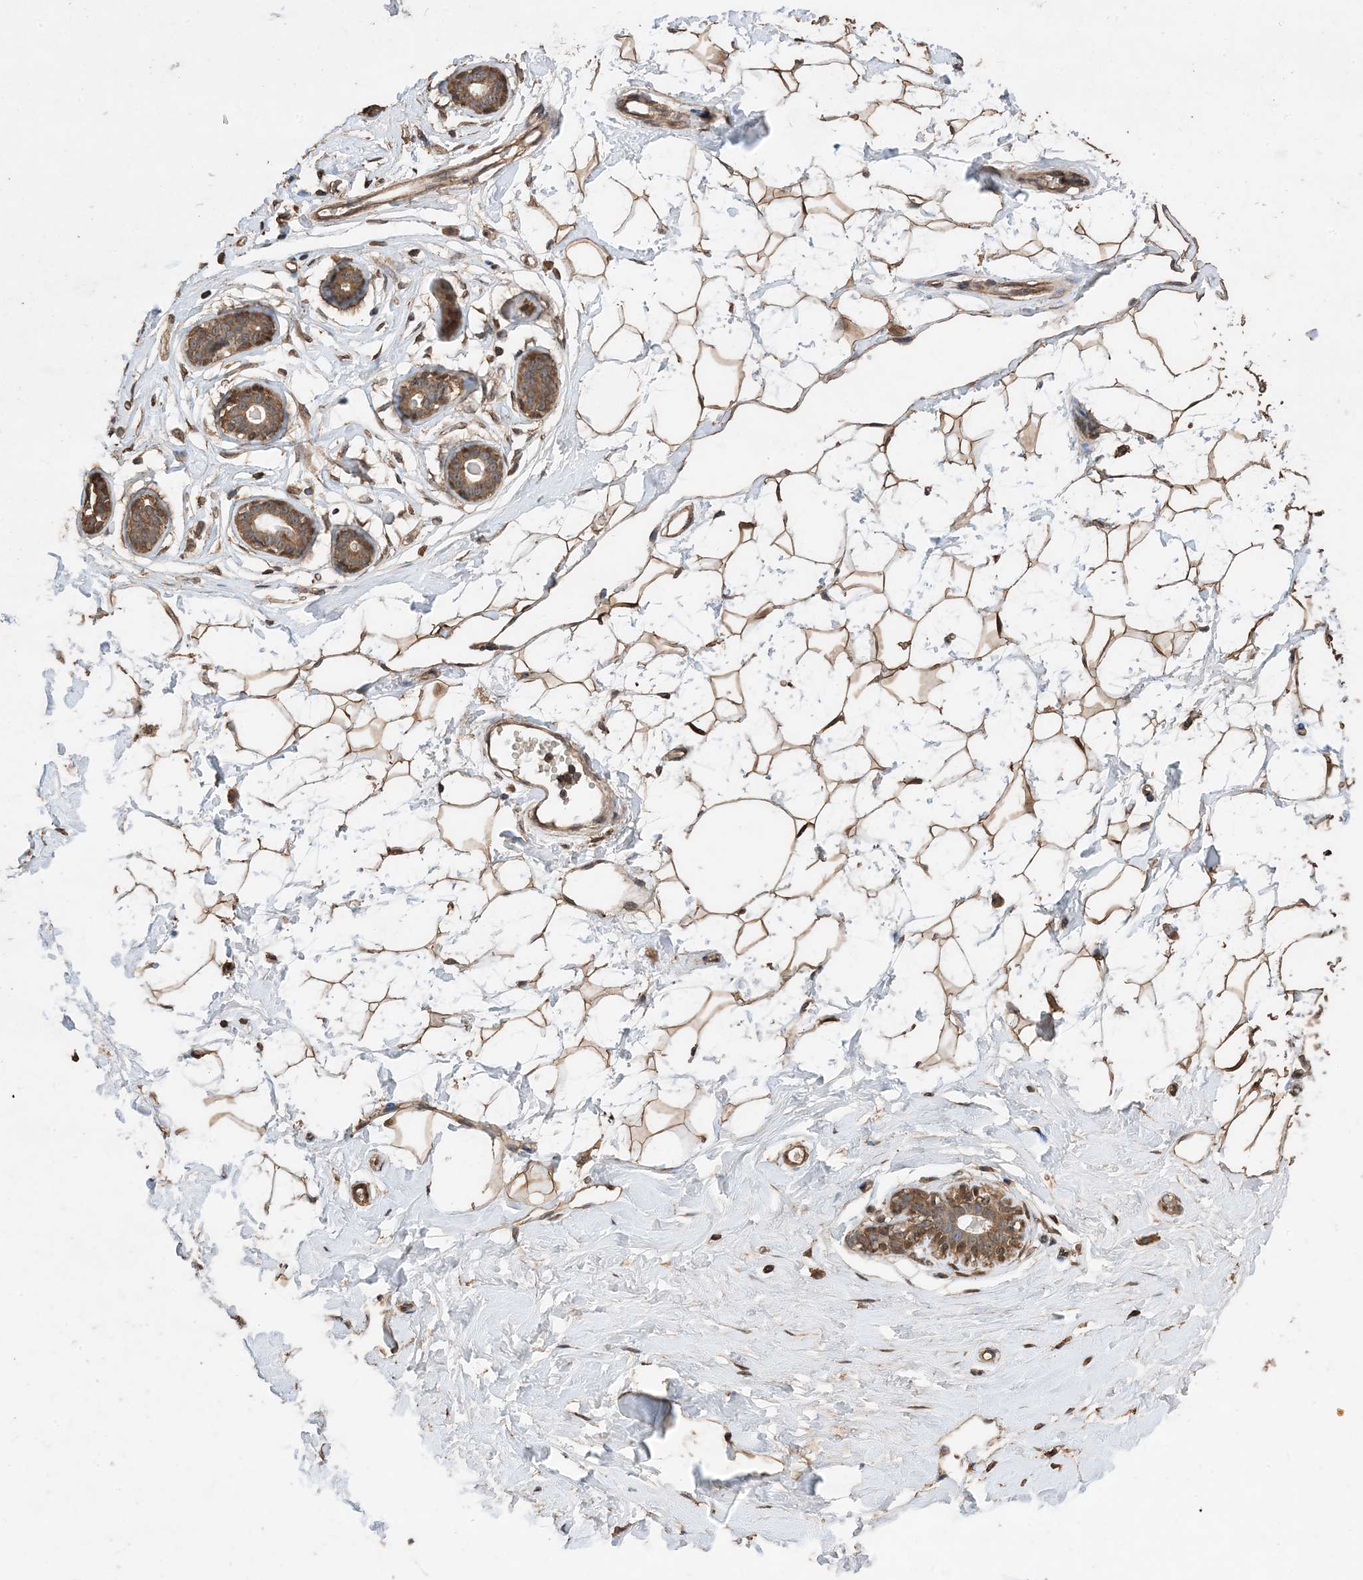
{"staining": {"intensity": "strong", "quantity": ">75%", "location": "cytoplasmic/membranous"}, "tissue": "breast", "cell_type": "Adipocytes", "image_type": "normal", "snomed": [{"axis": "morphology", "description": "Normal tissue, NOS"}, {"axis": "morphology", "description": "Adenoma, NOS"}, {"axis": "topography", "description": "Breast"}], "caption": "IHC photomicrograph of benign breast: breast stained using IHC reveals high levels of strong protein expression localized specifically in the cytoplasmic/membranous of adipocytes, appearing as a cytoplasmic/membranous brown color.", "gene": "ZKSCAN5", "patient": {"sex": "female", "age": 23}}